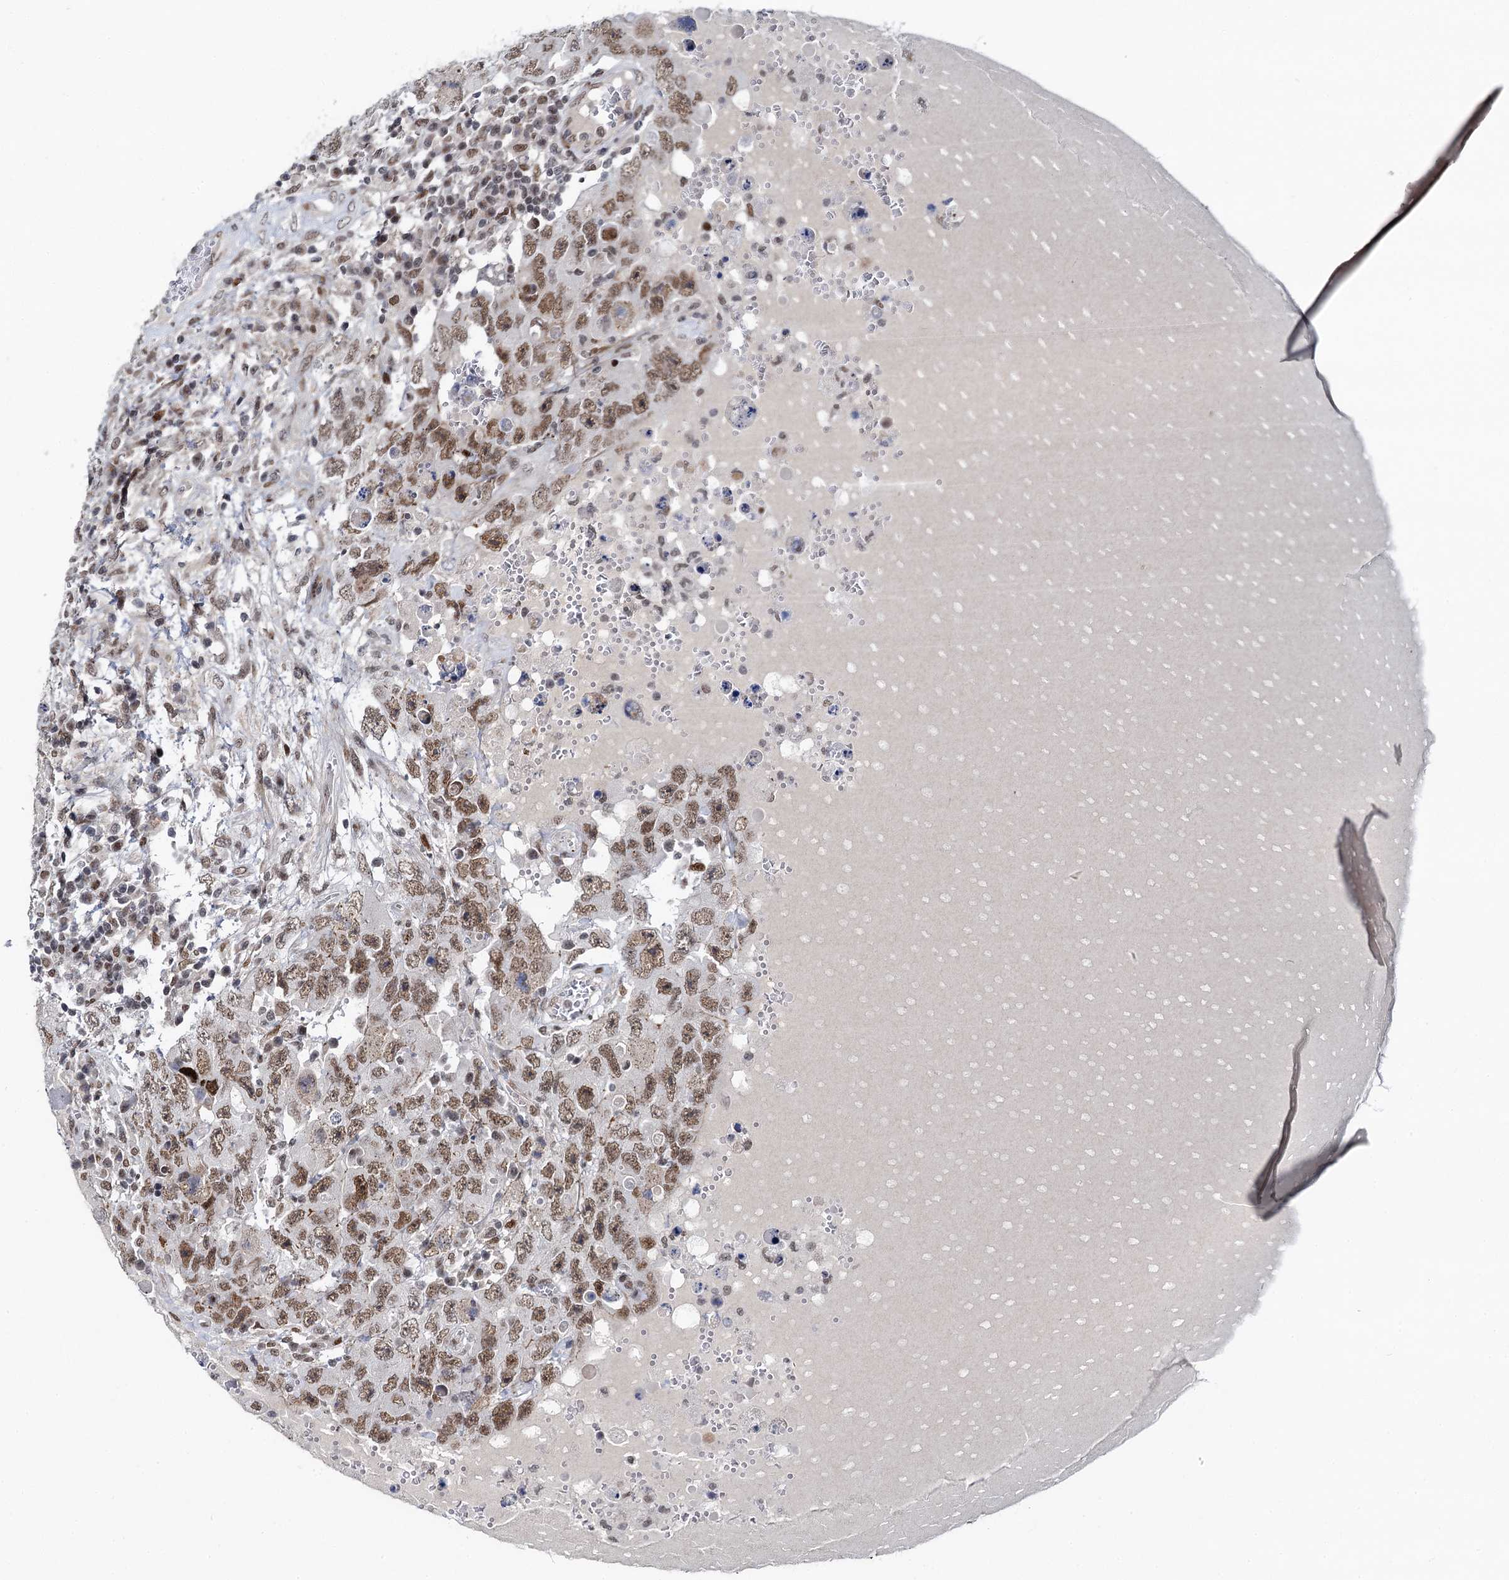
{"staining": {"intensity": "moderate", "quantity": ">75%", "location": "nuclear"}, "tissue": "testis cancer", "cell_type": "Tumor cells", "image_type": "cancer", "snomed": [{"axis": "morphology", "description": "Carcinoma, Embryonal, NOS"}, {"axis": "topography", "description": "Testis"}], "caption": "Immunohistochemical staining of testis cancer (embryonal carcinoma) displays medium levels of moderate nuclear protein positivity in approximately >75% of tumor cells.", "gene": "RUFY2", "patient": {"sex": "male", "age": 26}}